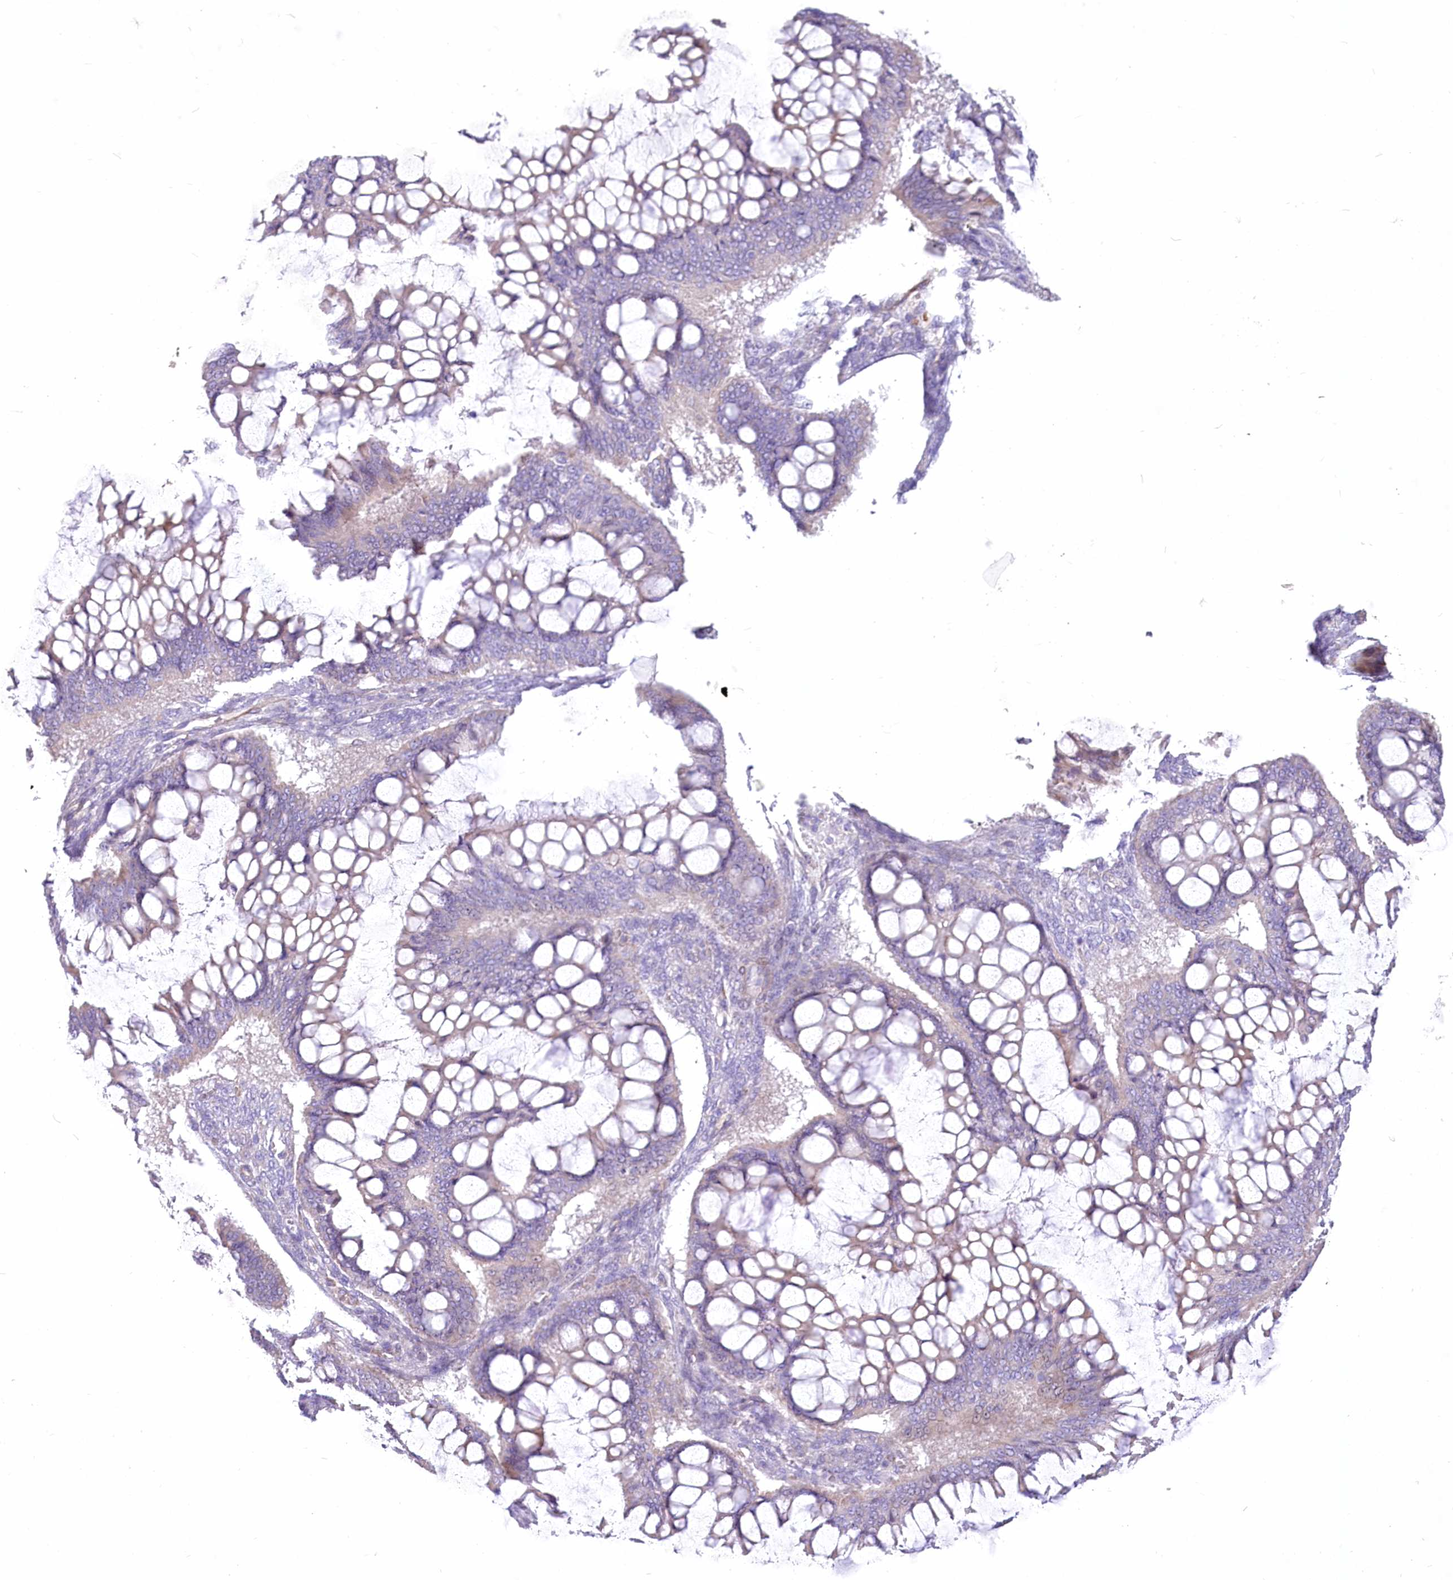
{"staining": {"intensity": "weak", "quantity": "<25%", "location": "cytoplasmic/membranous"}, "tissue": "ovarian cancer", "cell_type": "Tumor cells", "image_type": "cancer", "snomed": [{"axis": "morphology", "description": "Cystadenocarcinoma, mucinous, NOS"}, {"axis": "topography", "description": "Ovary"}], "caption": "Tumor cells are negative for protein expression in human ovarian mucinous cystadenocarcinoma.", "gene": "ANGPTL3", "patient": {"sex": "female", "age": 73}}